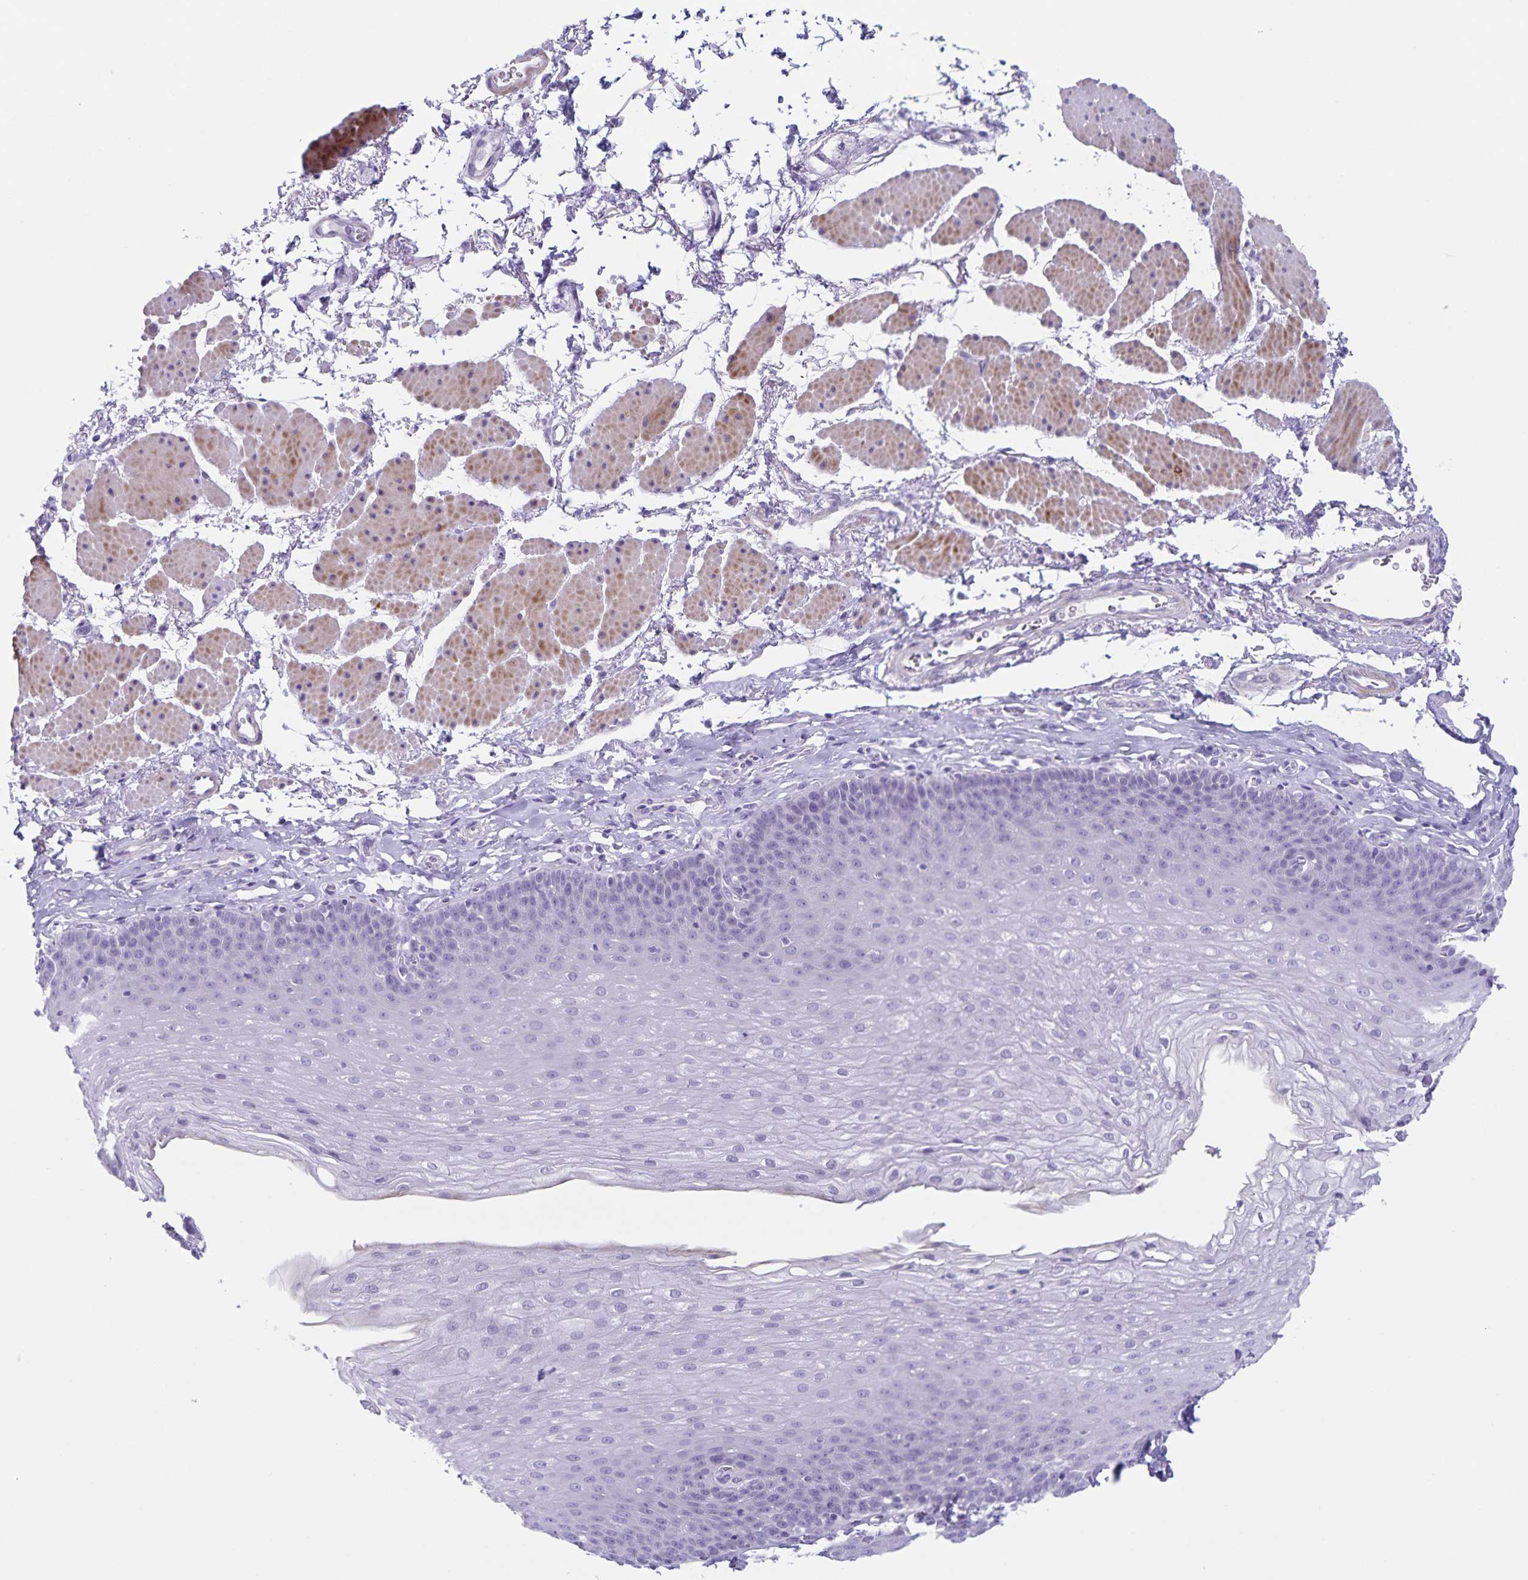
{"staining": {"intensity": "negative", "quantity": "none", "location": "none"}, "tissue": "esophagus", "cell_type": "Squamous epithelial cells", "image_type": "normal", "snomed": [{"axis": "morphology", "description": "Normal tissue, NOS"}, {"axis": "topography", "description": "Esophagus"}], "caption": "IHC of benign esophagus demonstrates no expression in squamous epithelial cells.", "gene": "C11orf42", "patient": {"sex": "female", "age": 81}}